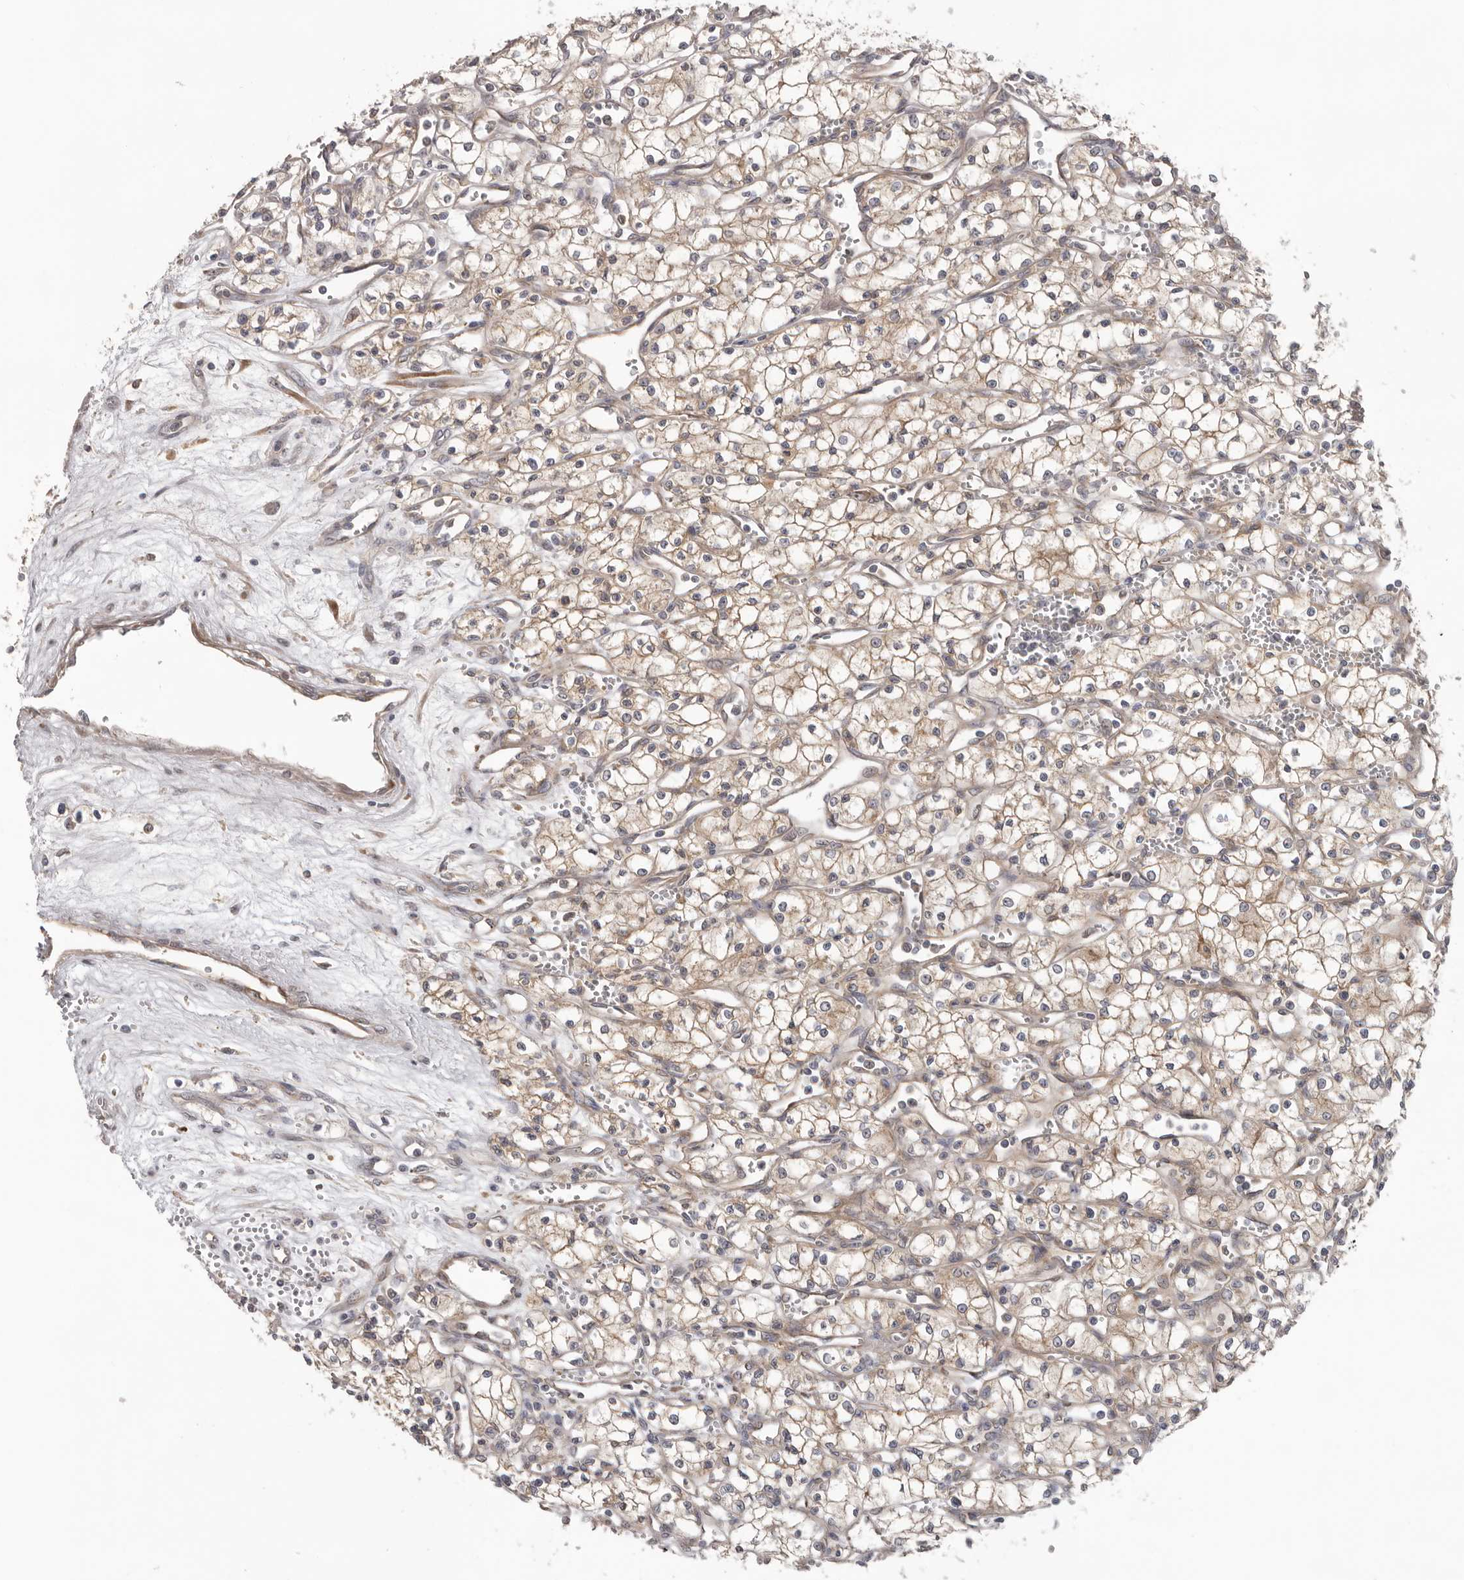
{"staining": {"intensity": "weak", "quantity": ">75%", "location": "cytoplasmic/membranous"}, "tissue": "renal cancer", "cell_type": "Tumor cells", "image_type": "cancer", "snomed": [{"axis": "morphology", "description": "Adenocarcinoma, NOS"}, {"axis": "topography", "description": "Kidney"}], "caption": "Tumor cells reveal weak cytoplasmic/membranous expression in approximately >75% of cells in renal cancer.", "gene": "HINT3", "patient": {"sex": "male", "age": 59}}